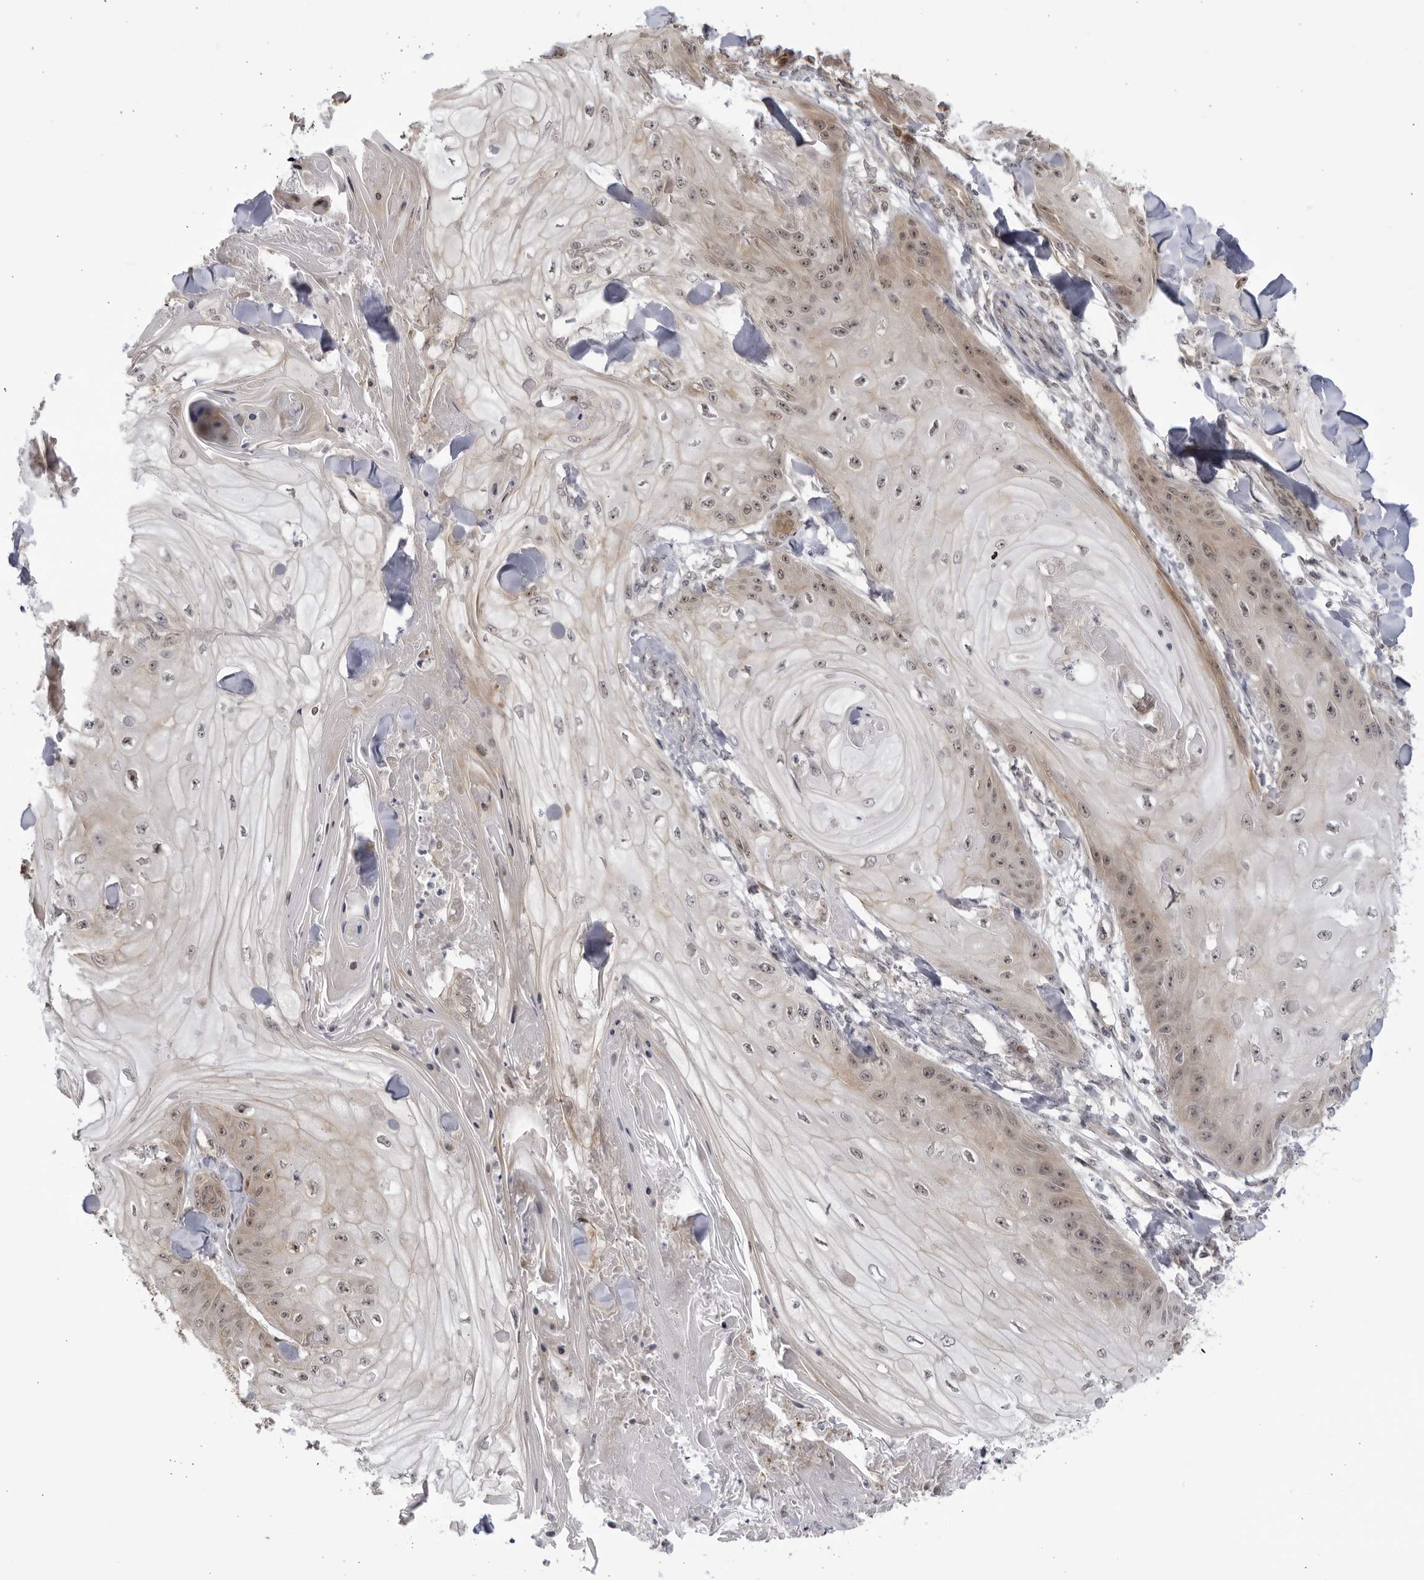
{"staining": {"intensity": "weak", "quantity": ">75%", "location": "nuclear"}, "tissue": "skin cancer", "cell_type": "Tumor cells", "image_type": "cancer", "snomed": [{"axis": "morphology", "description": "Squamous cell carcinoma, NOS"}, {"axis": "topography", "description": "Skin"}], "caption": "High-power microscopy captured an immunohistochemistry (IHC) histopathology image of skin squamous cell carcinoma, revealing weak nuclear positivity in approximately >75% of tumor cells. (DAB (3,3'-diaminobenzidine) IHC, brown staining for protein, blue staining for nuclei).", "gene": "CNBD1", "patient": {"sex": "male", "age": 74}}